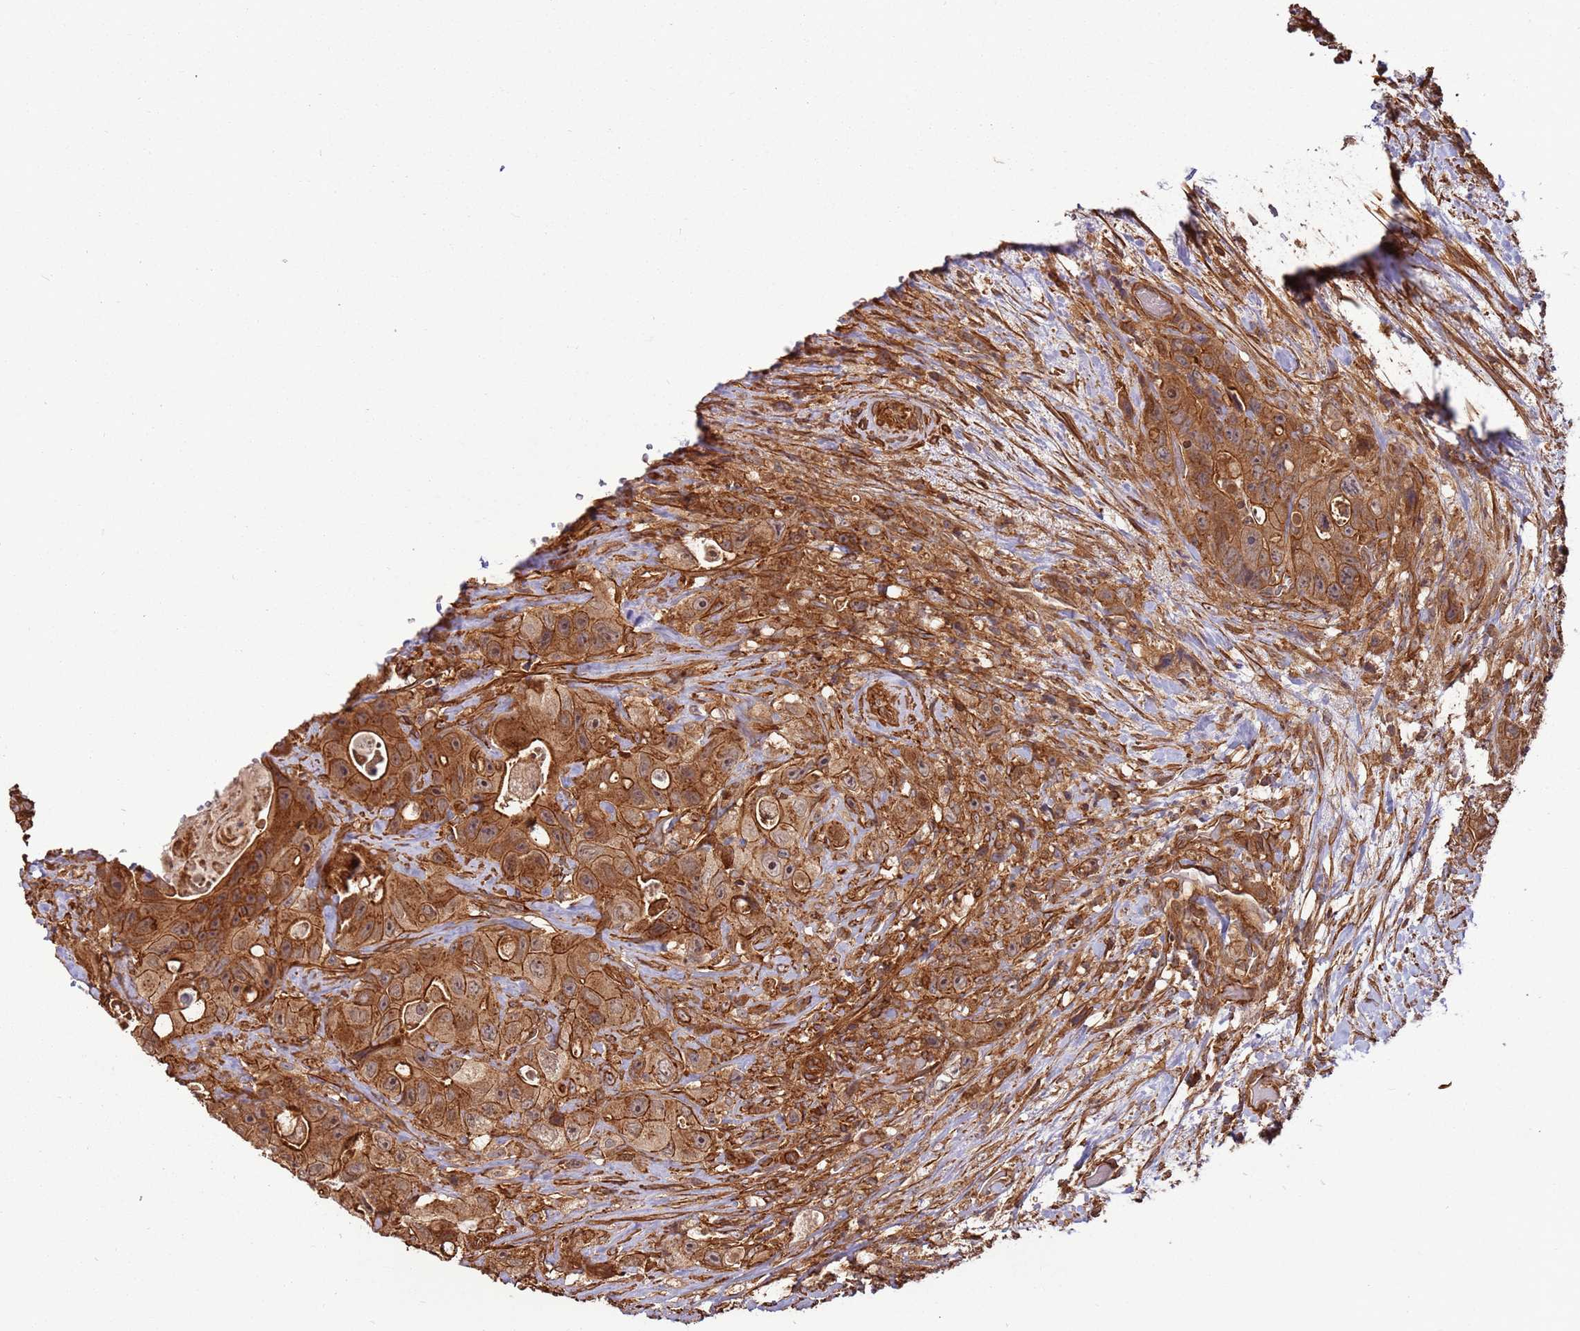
{"staining": {"intensity": "moderate", "quantity": ">75%", "location": "cytoplasmic/membranous"}, "tissue": "colorectal cancer", "cell_type": "Tumor cells", "image_type": "cancer", "snomed": [{"axis": "morphology", "description": "Adenocarcinoma, NOS"}, {"axis": "topography", "description": "Colon"}], "caption": "The image reveals staining of colorectal adenocarcinoma, revealing moderate cytoplasmic/membranous protein expression (brown color) within tumor cells.", "gene": "ACVR2A", "patient": {"sex": "female", "age": 46}}